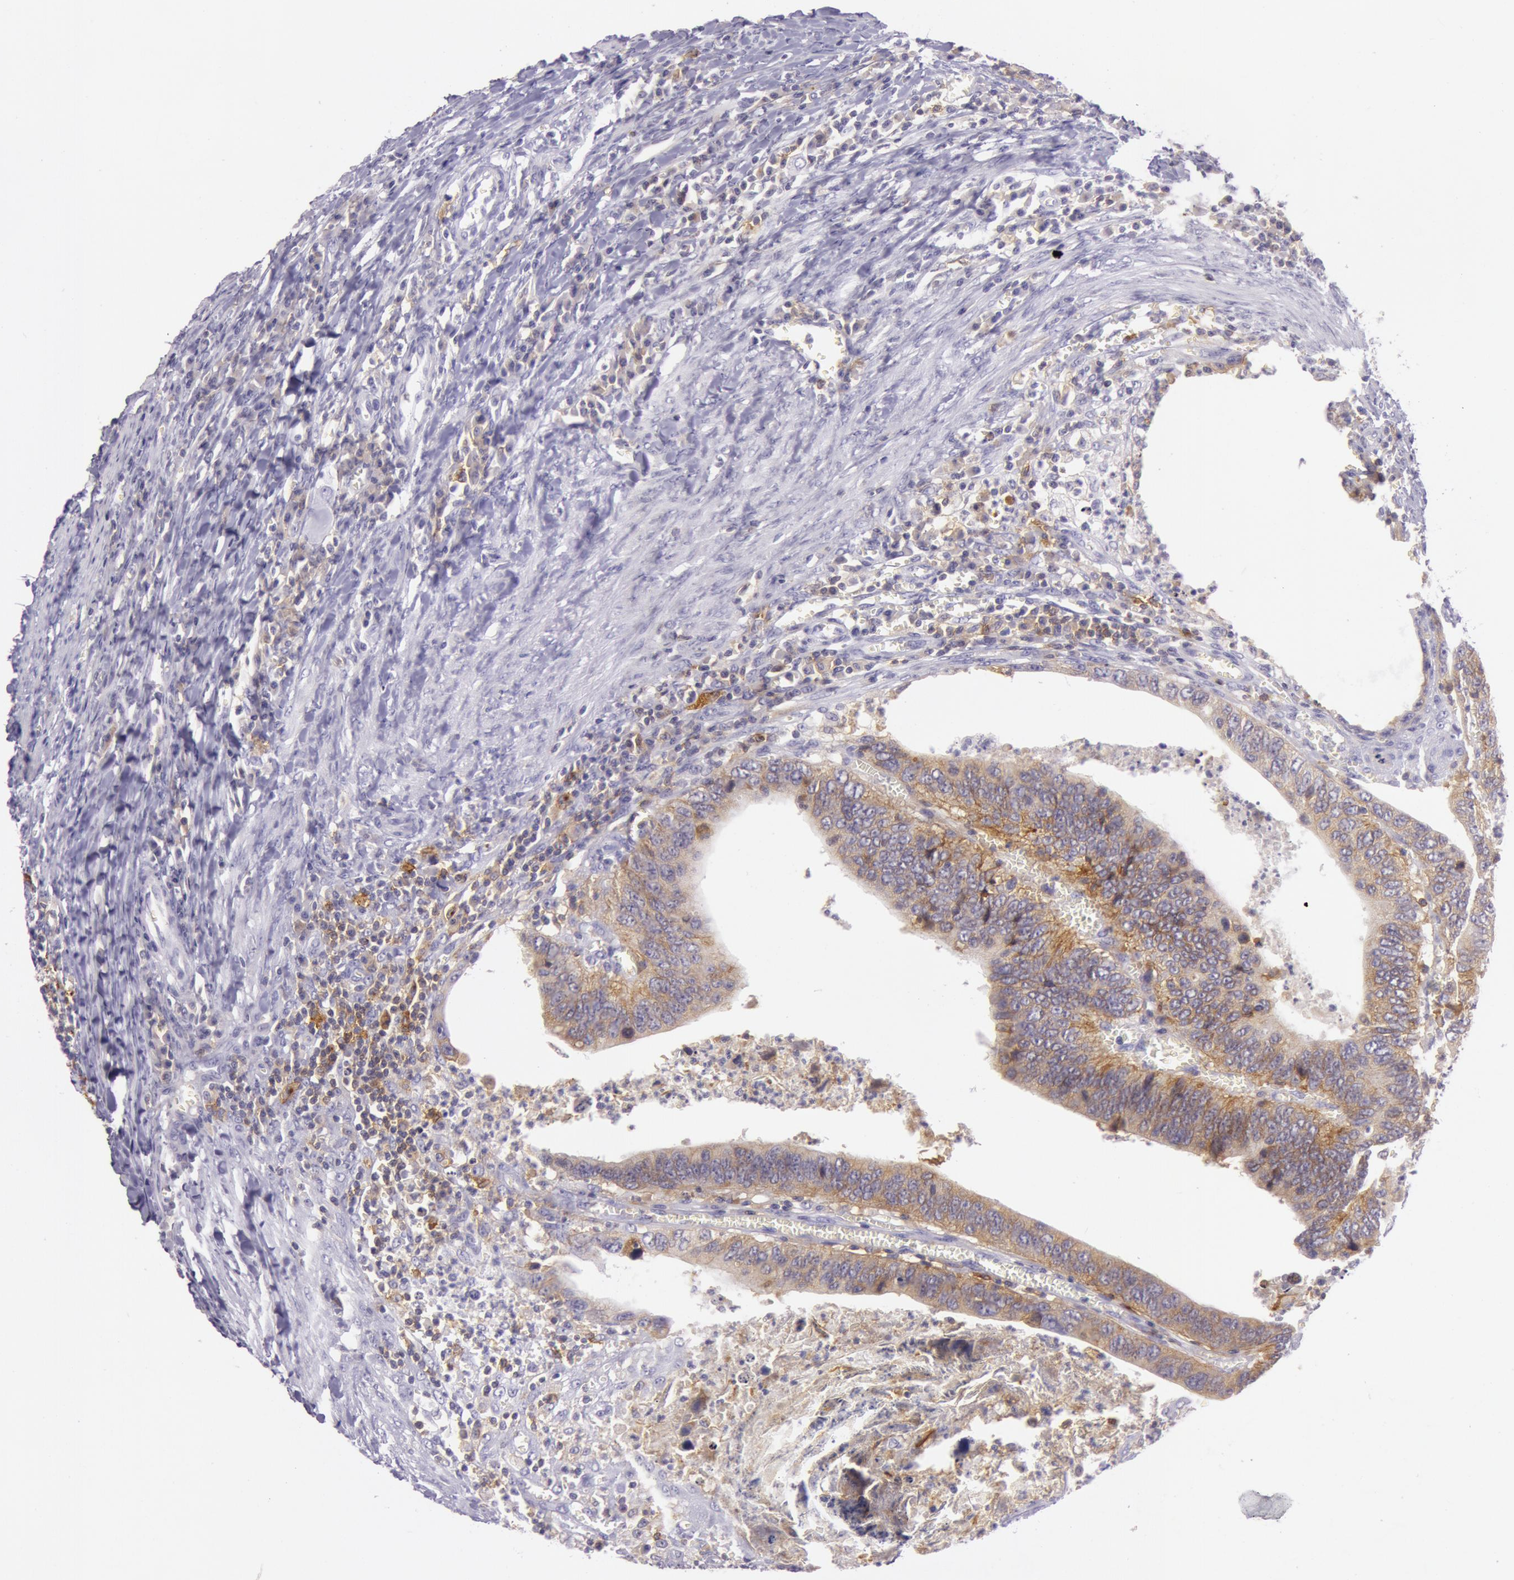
{"staining": {"intensity": "weak", "quantity": "25%-75%", "location": "cytoplasmic/membranous"}, "tissue": "colorectal cancer", "cell_type": "Tumor cells", "image_type": "cancer", "snomed": [{"axis": "morphology", "description": "Adenocarcinoma, NOS"}, {"axis": "topography", "description": "Colon"}], "caption": "Immunohistochemistry (IHC) of colorectal cancer (adenocarcinoma) shows low levels of weak cytoplasmic/membranous positivity in approximately 25%-75% of tumor cells.", "gene": "LY75", "patient": {"sex": "male", "age": 72}}